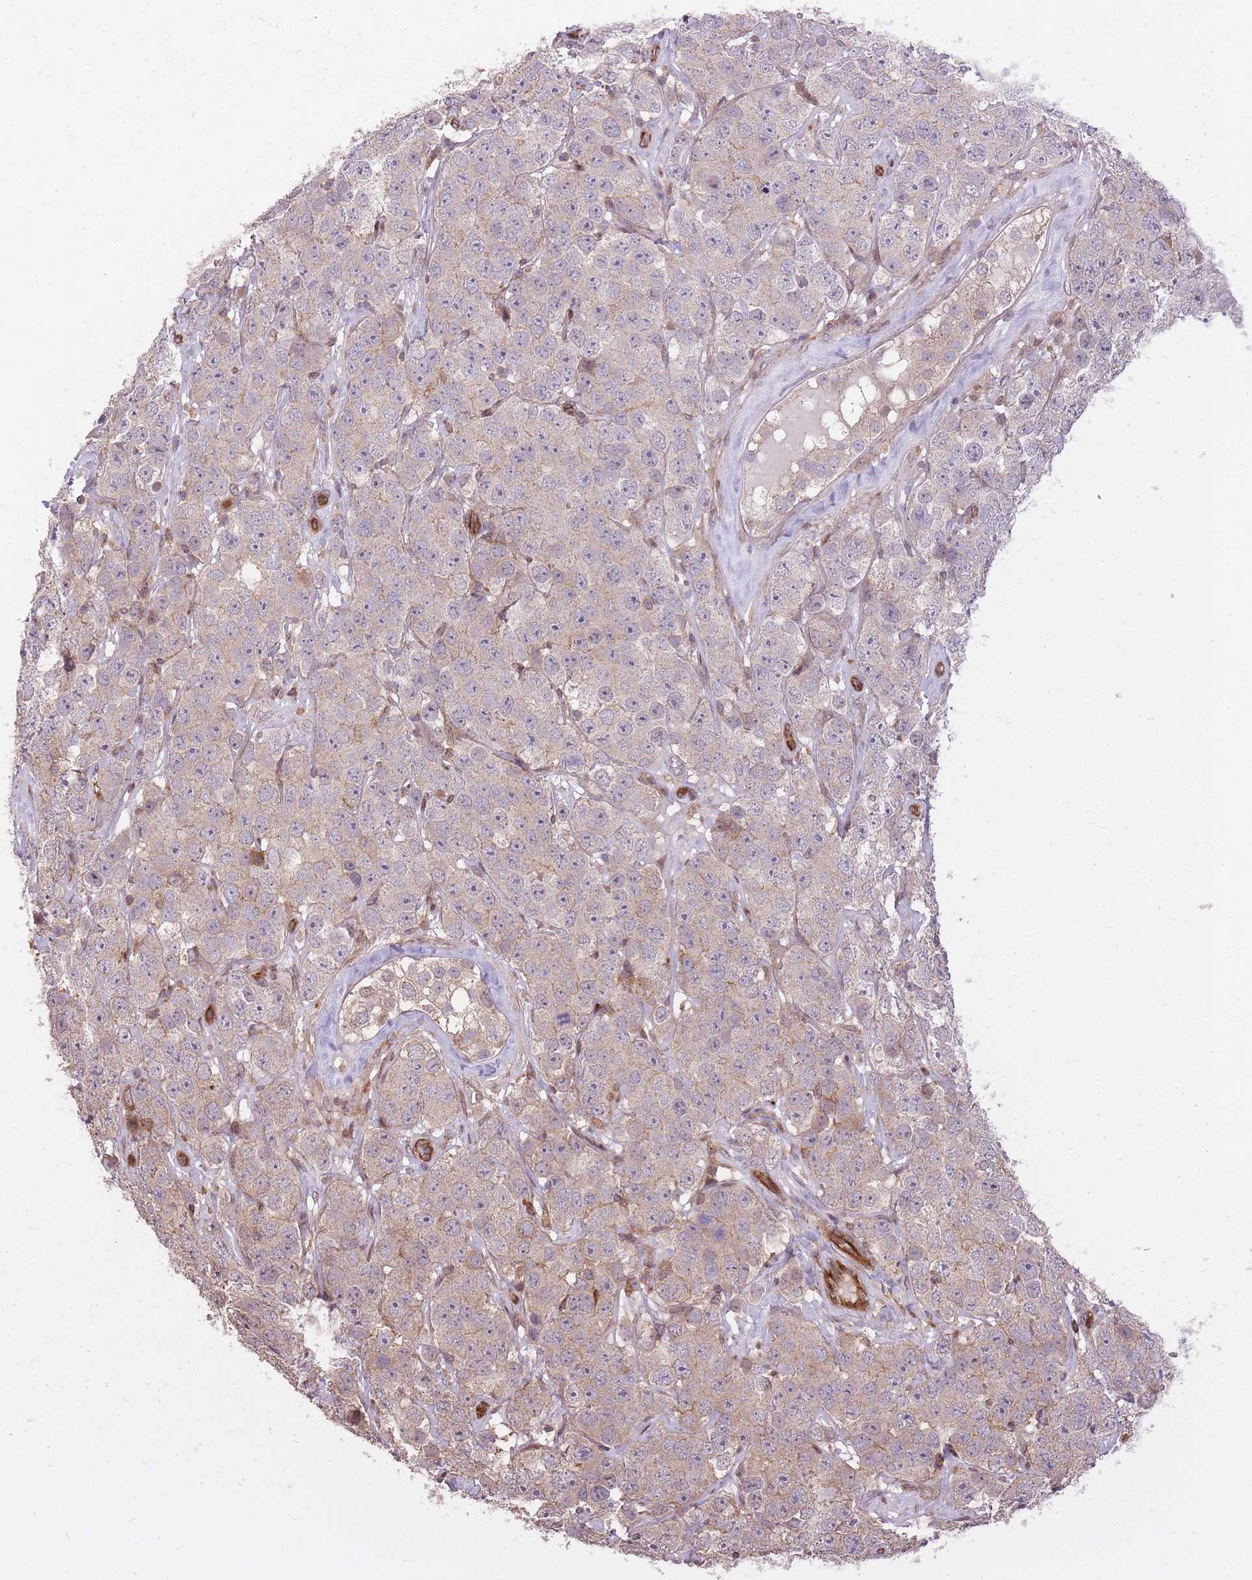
{"staining": {"intensity": "weak", "quantity": "25%-75%", "location": "cytoplasmic/membranous"}, "tissue": "testis cancer", "cell_type": "Tumor cells", "image_type": "cancer", "snomed": [{"axis": "morphology", "description": "Seminoma, NOS"}, {"axis": "topography", "description": "Testis"}], "caption": "Immunohistochemistry (IHC) of human seminoma (testis) demonstrates low levels of weak cytoplasmic/membranous staining in approximately 25%-75% of tumor cells. (DAB (3,3'-diaminobenzidine) IHC, brown staining for protein, blue staining for nuclei).", "gene": "PLD1", "patient": {"sex": "male", "age": 28}}